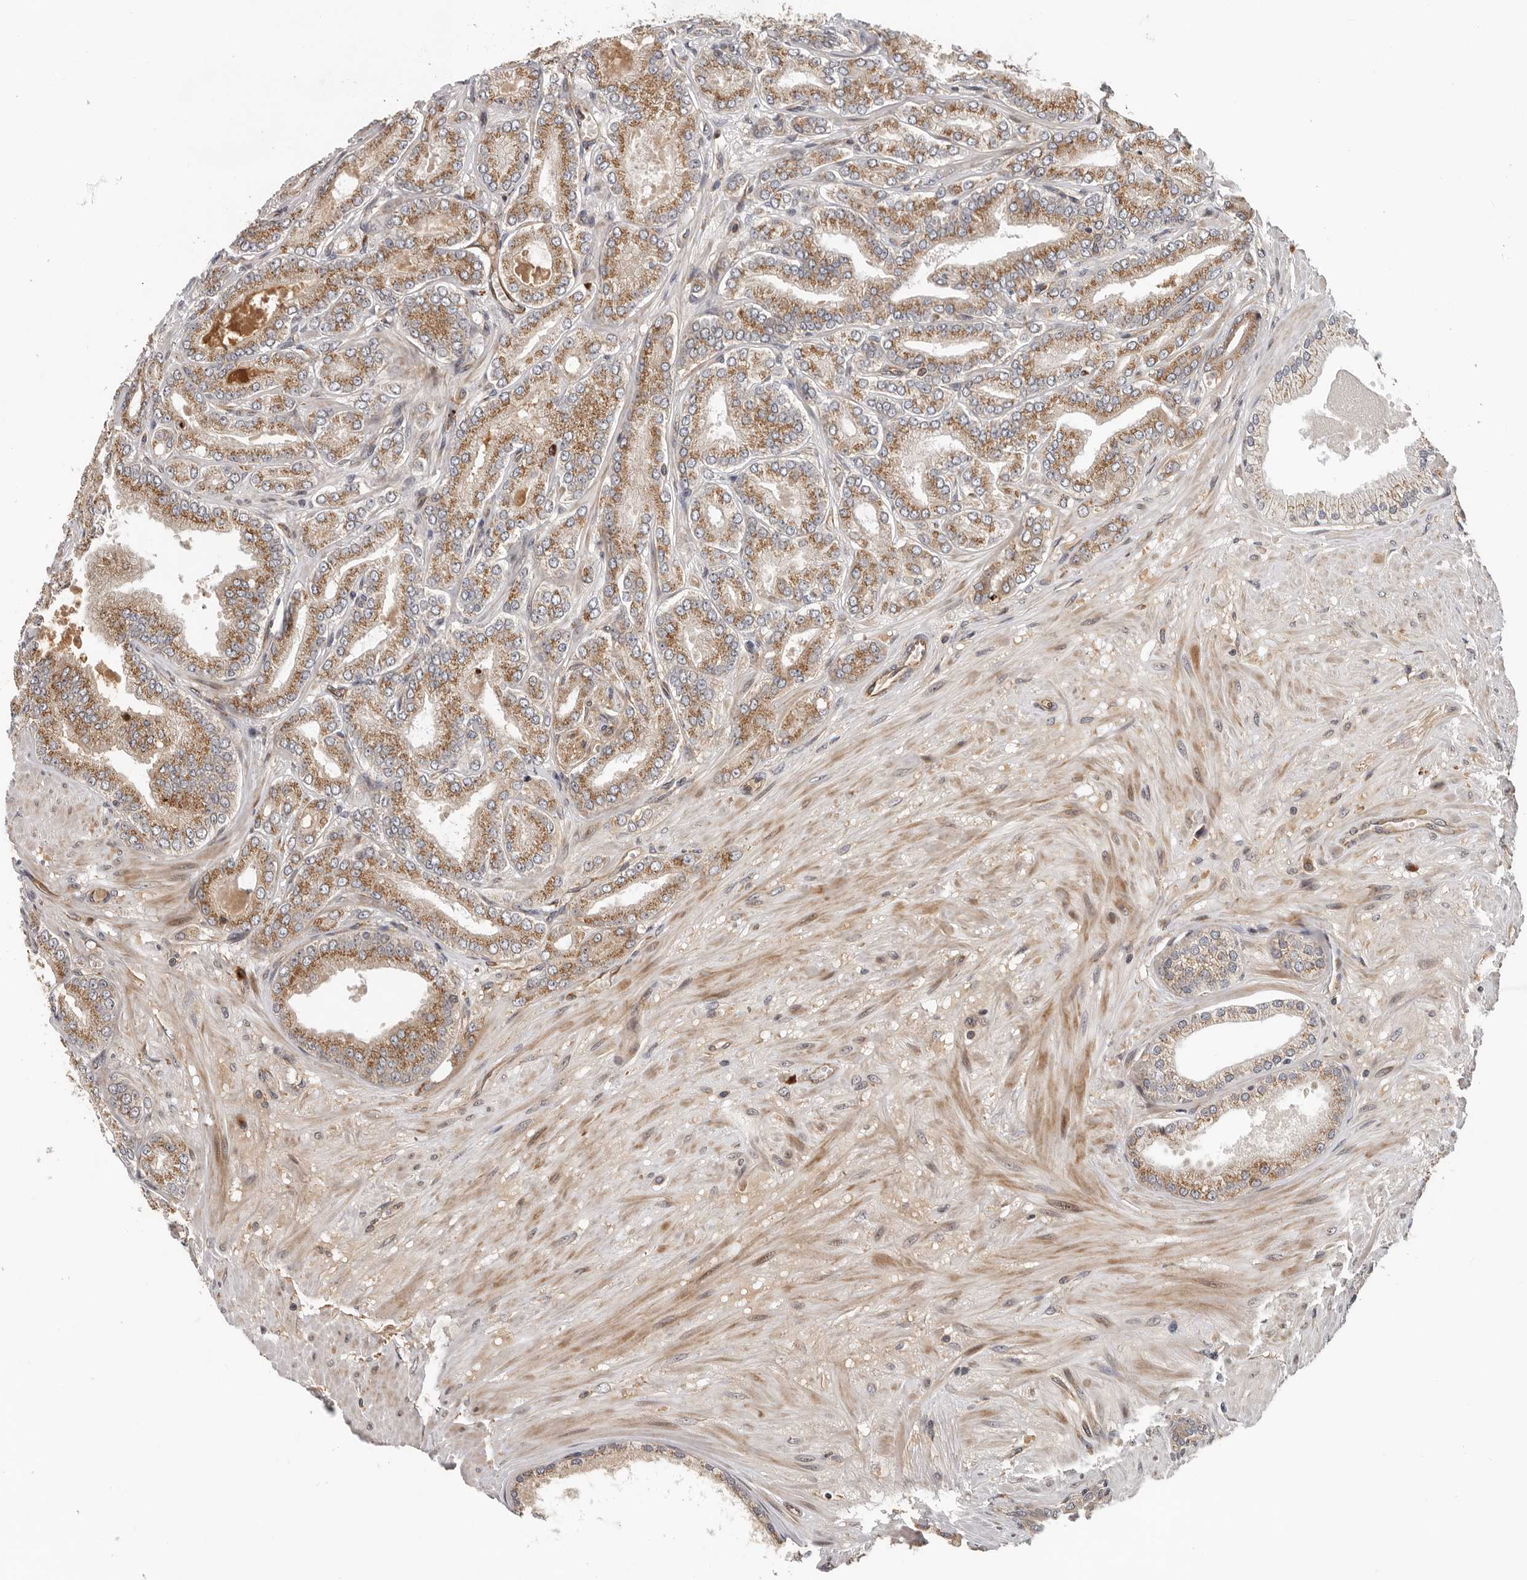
{"staining": {"intensity": "moderate", "quantity": ">75%", "location": "cytoplasmic/membranous"}, "tissue": "prostate cancer", "cell_type": "Tumor cells", "image_type": "cancer", "snomed": [{"axis": "morphology", "description": "Adenocarcinoma, Low grade"}, {"axis": "topography", "description": "Prostate"}], "caption": "Protein expression analysis of prostate low-grade adenocarcinoma reveals moderate cytoplasmic/membranous staining in about >75% of tumor cells.", "gene": "RNF157", "patient": {"sex": "male", "age": 63}}